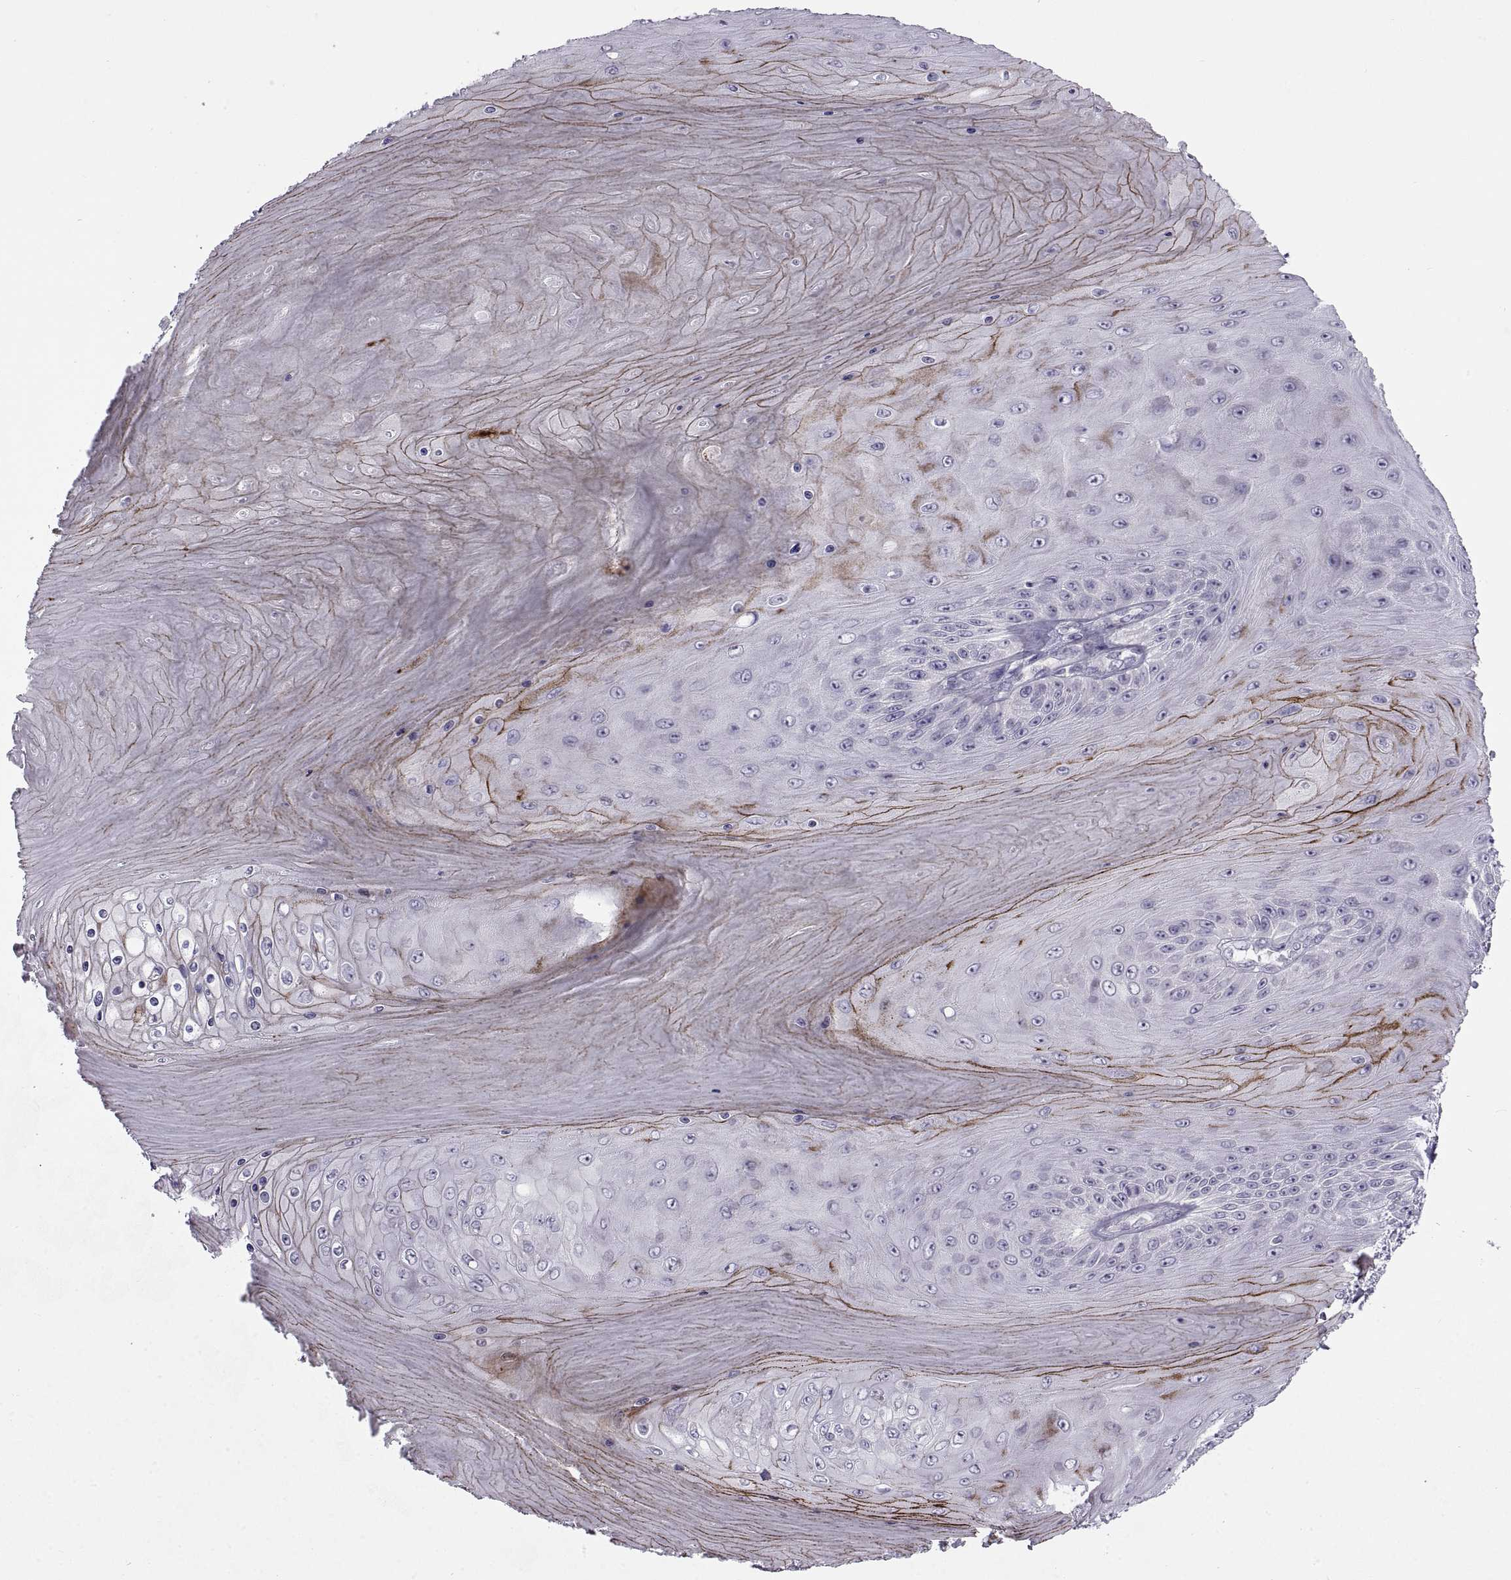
{"staining": {"intensity": "moderate", "quantity": "<25%", "location": "cytoplasmic/membranous"}, "tissue": "skin cancer", "cell_type": "Tumor cells", "image_type": "cancer", "snomed": [{"axis": "morphology", "description": "Squamous cell carcinoma, NOS"}, {"axis": "topography", "description": "Skin"}], "caption": "DAB (3,3'-diaminobenzidine) immunohistochemical staining of human skin cancer displays moderate cytoplasmic/membranous protein positivity in approximately <25% of tumor cells. (brown staining indicates protein expression, while blue staining denotes nuclei).", "gene": "BSPH1", "patient": {"sex": "male", "age": 62}}